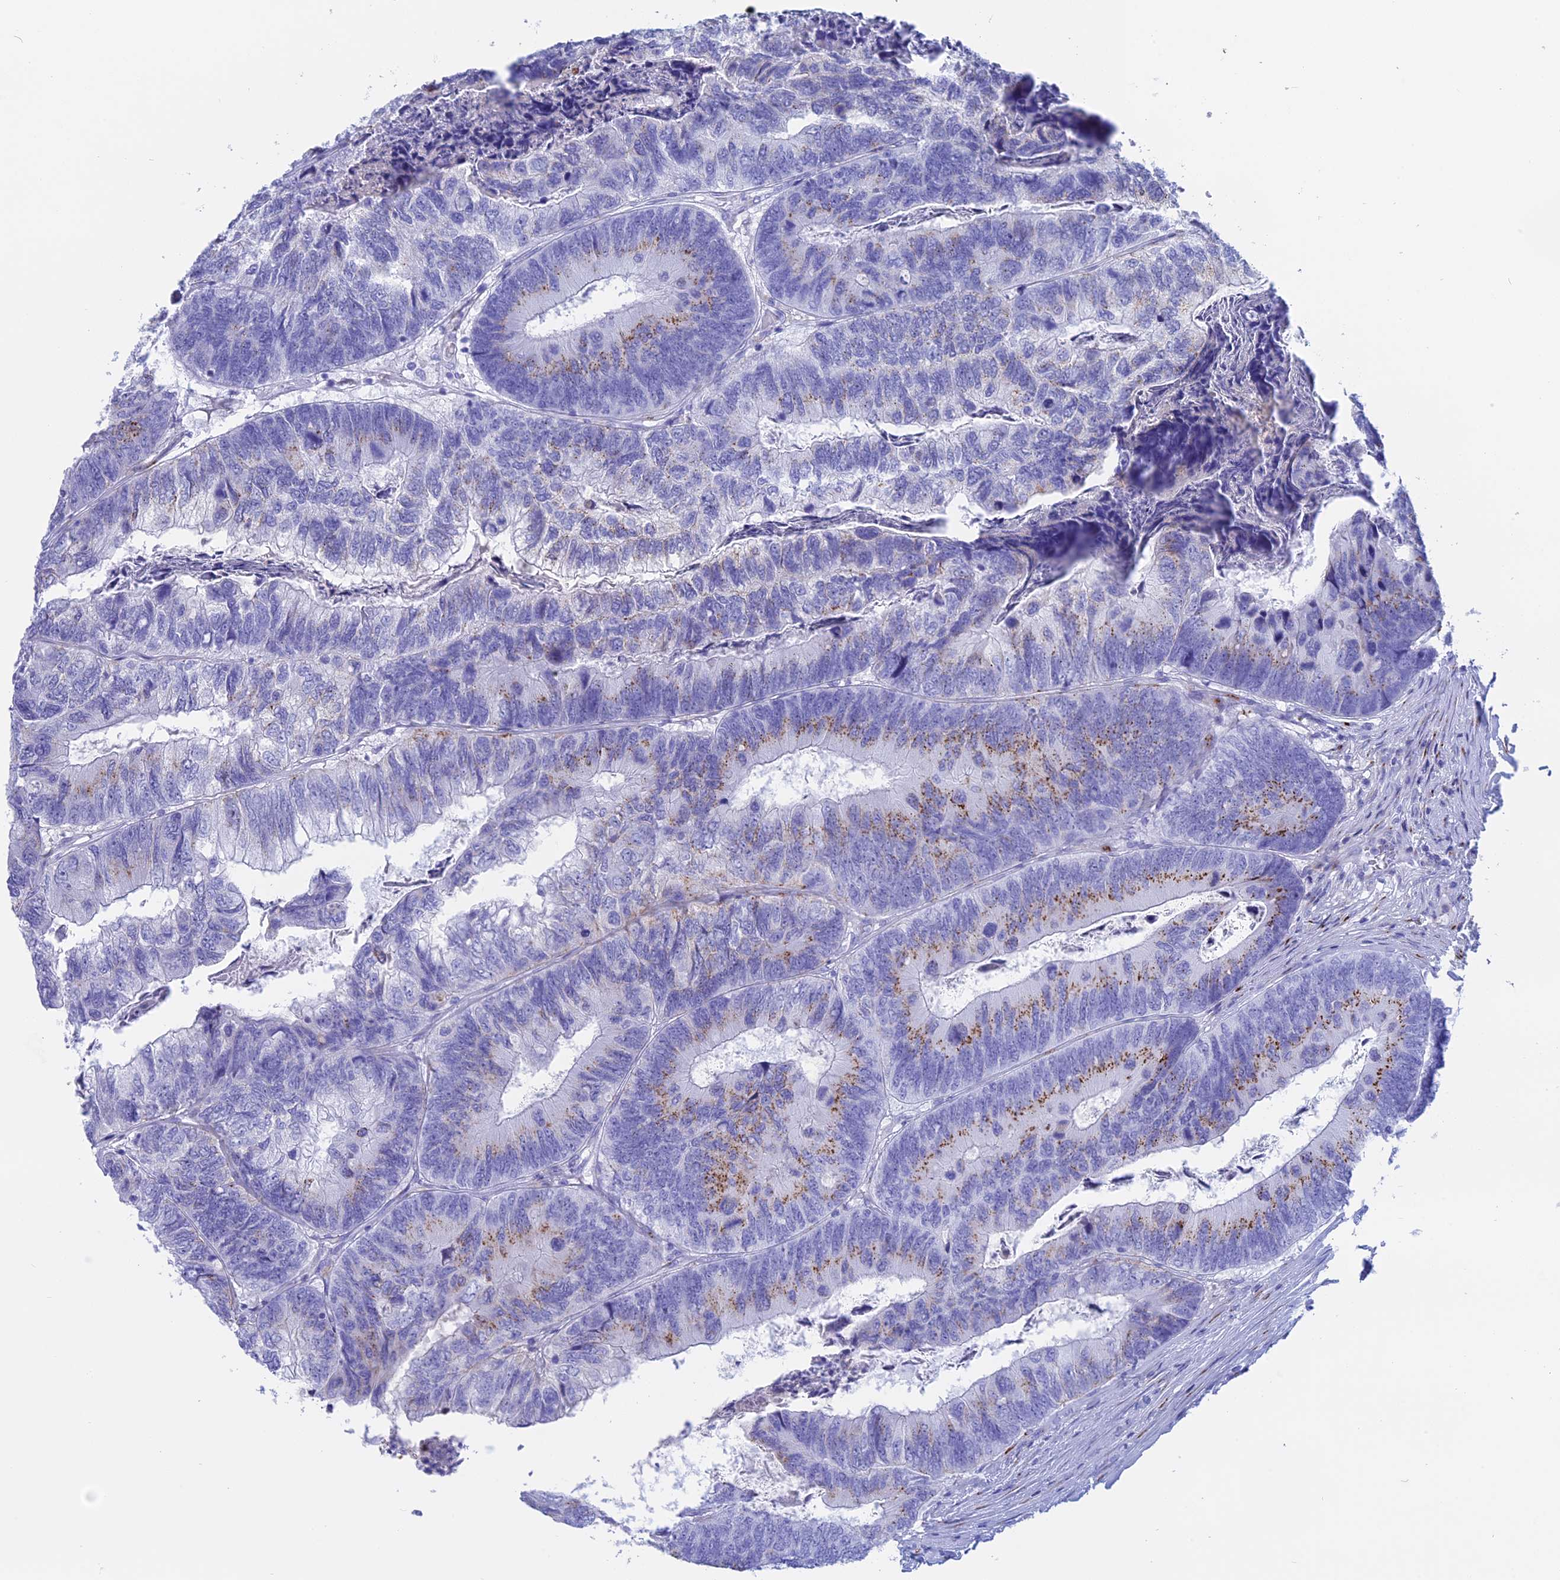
{"staining": {"intensity": "moderate", "quantity": "<25%", "location": "cytoplasmic/membranous"}, "tissue": "colorectal cancer", "cell_type": "Tumor cells", "image_type": "cancer", "snomed": [{"axis": "morphology", "description": "Adenocarcinoma, NOS"}, {"axis": "topography", "description": "Colon"}], "caption": "Human colorectal adenocarcinoma stained with a protein marker demonstrates moderate staining in tumor cells.", "gene": "ERICH4", "patient": {"sex": "female", "age": 67}}